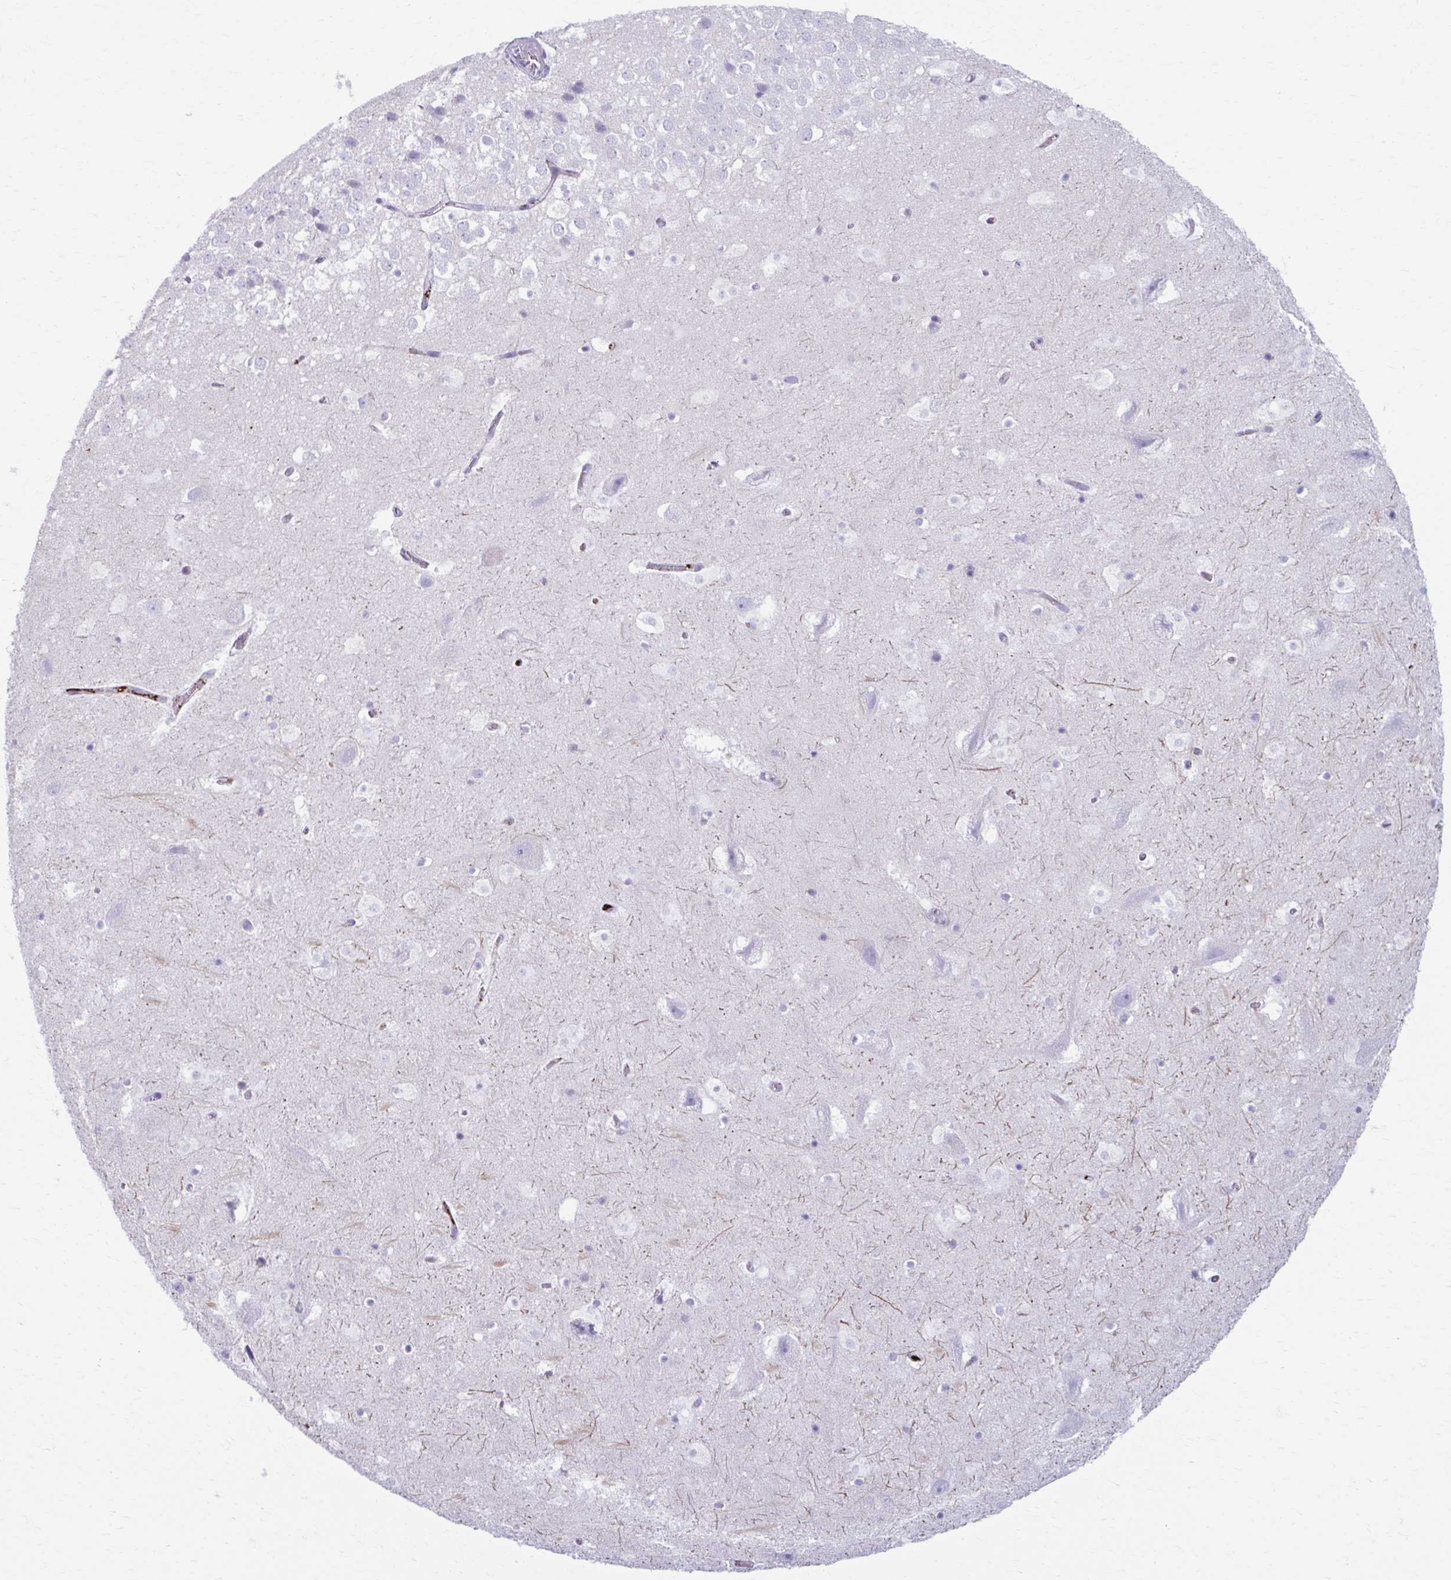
{"staining": {"intensity": "negative", "quantity": "none", "location": "none"}, "tissue": "hippocampus", "cell_type": "Glial cells", "image_type": "normal", "snomed": [{"axis": "morphology", "description": "Normal tissue, NOS"}, {"axis": "topography", "description": "Hippocampus"}], "caption": "Micrograph shows no protein expression in glial cells of benign hippocampus.", "gene": "C12orf71", "patient": {"sex": "female", "age": 42}}